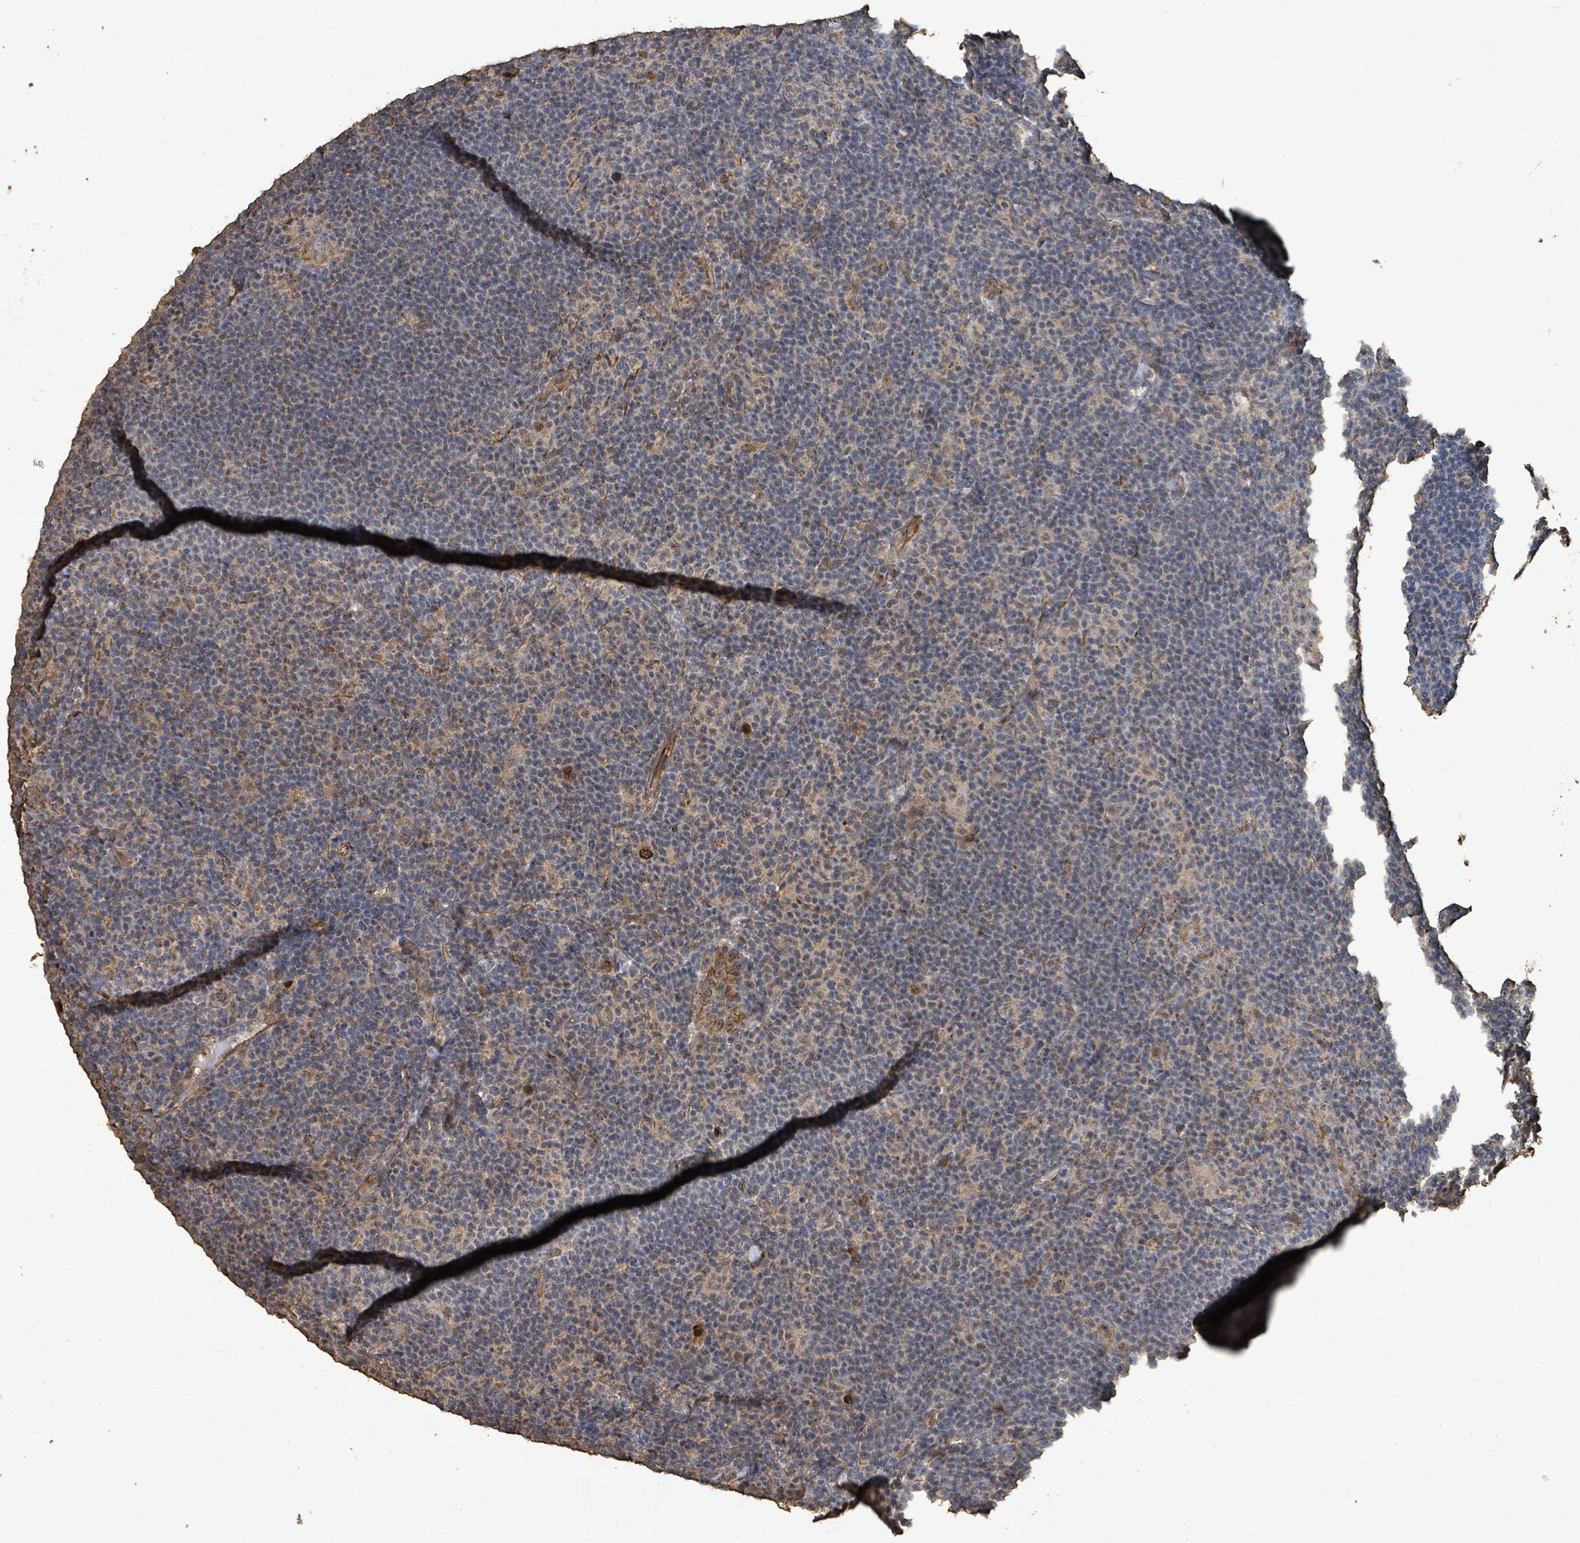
{"staining": {"intensity": "weak", "quantity": "<25%", "location": "cytoplasmic/membranous,nuclear"}, "tissue": "lymphoma", "cell_type": "Tumor cells", "image_type": "cancer", "snomed": [{"axis": "morphology", "description": "Hodgkin's disease, NOS"}, {"axis": "topography", "description": "Lymph node"}], "caption": "Histopathology image shows no significant protein staining in tumor cells of Hodgkin's disease.", "gene": "C6orf52", "patient": {"sex": "female", "age": 57}}